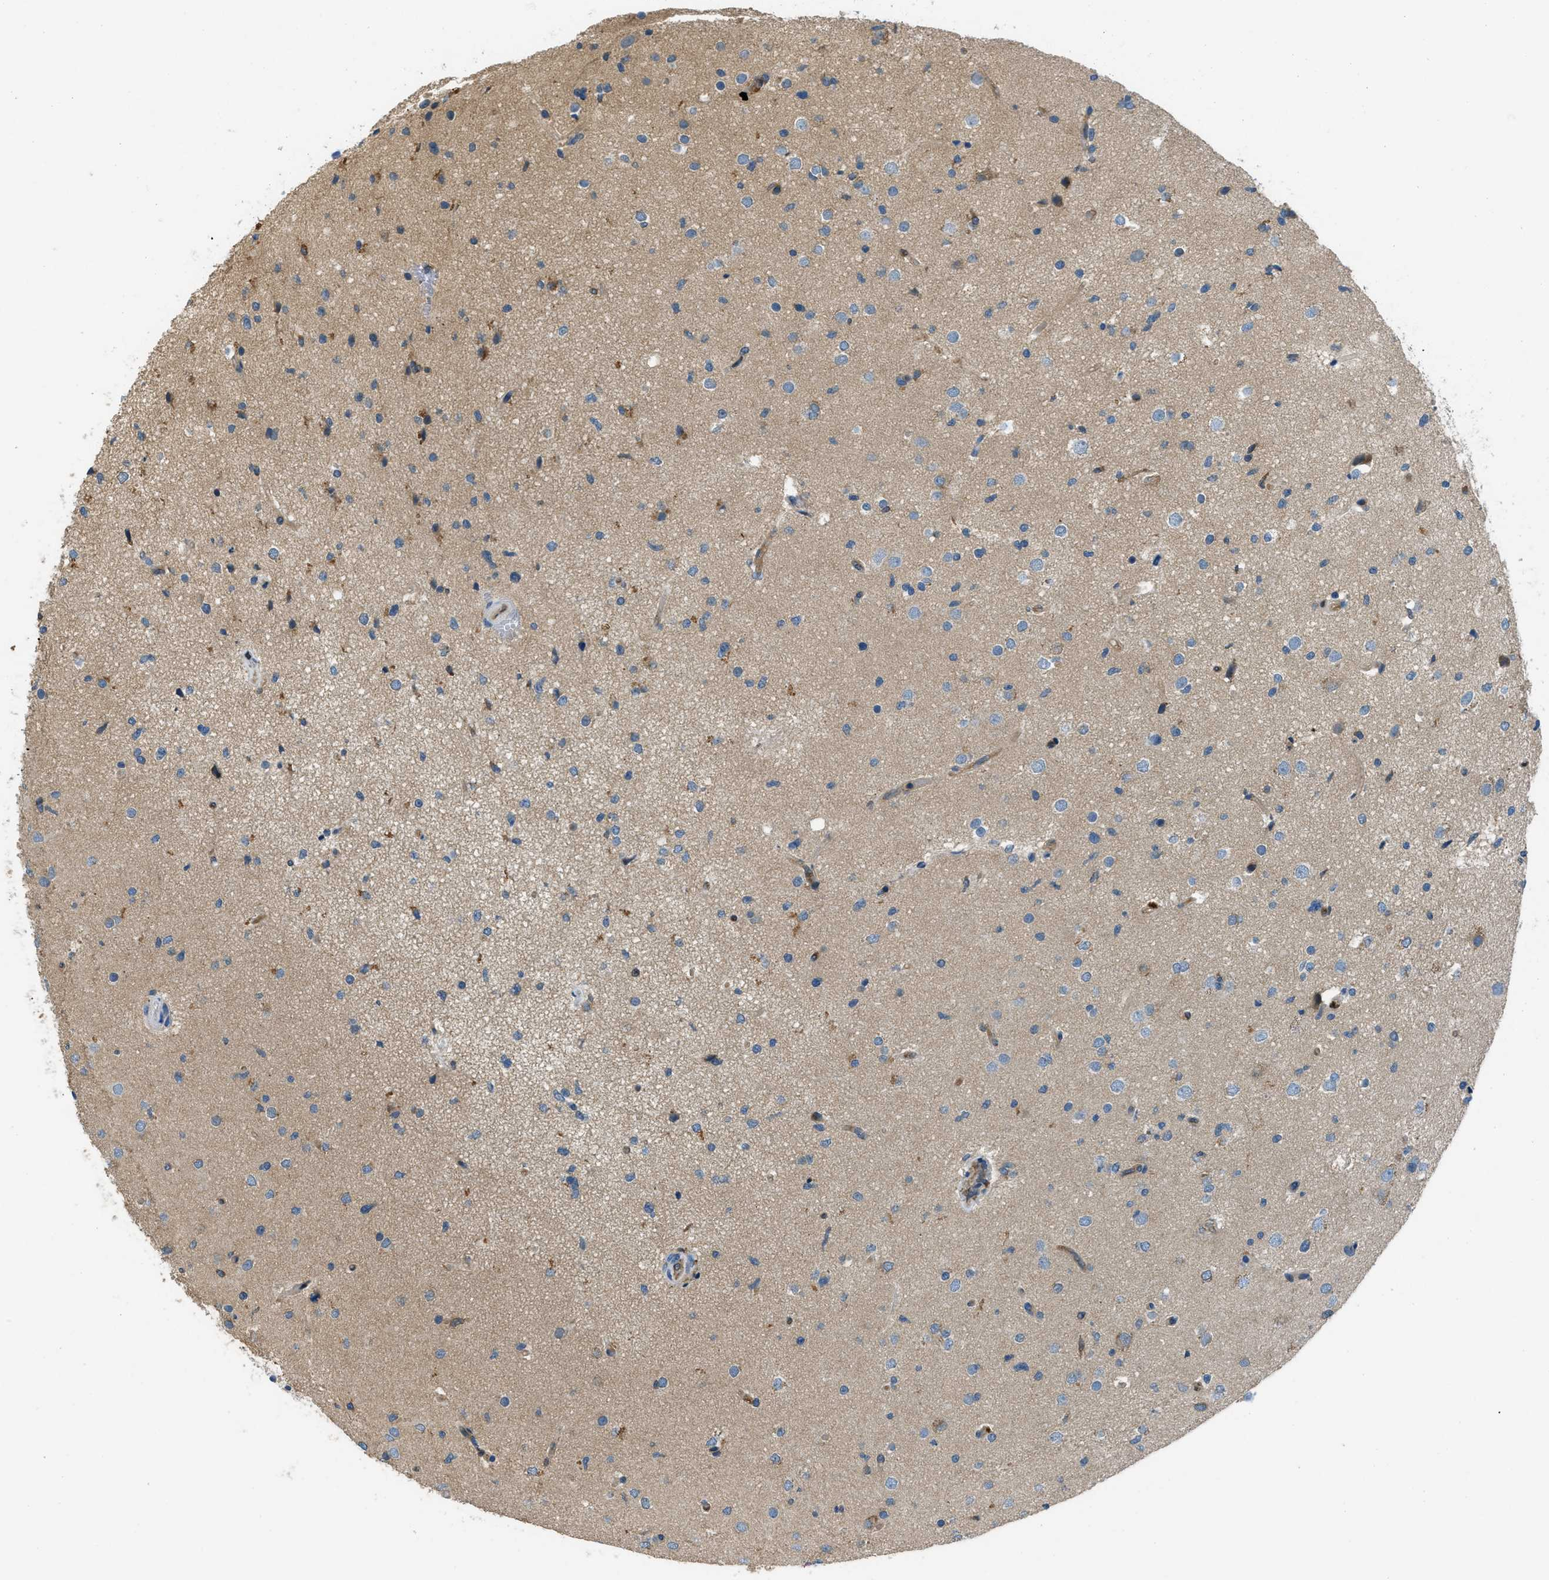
{"staining": {"intensity": "weak", "quantity": ">75%", "location": "cytoplasmic/membranous"}, "tissue": "glioma", "cell_type": "Tumor cells", "image_type": "cancer", "snomed": [{"axis": "morphology", "description": "Glioma, malignant, High grade"}, {"axis": "topography", "description": "Brain"}], "caption": "This is an image of IHC staining of malignant glioma (high-grade), which shows weak expression in the cytoplasmic/membranous of tumor cells.", "gene": "GIMAP8", "patient": {"sex": "male", "age": 33}}